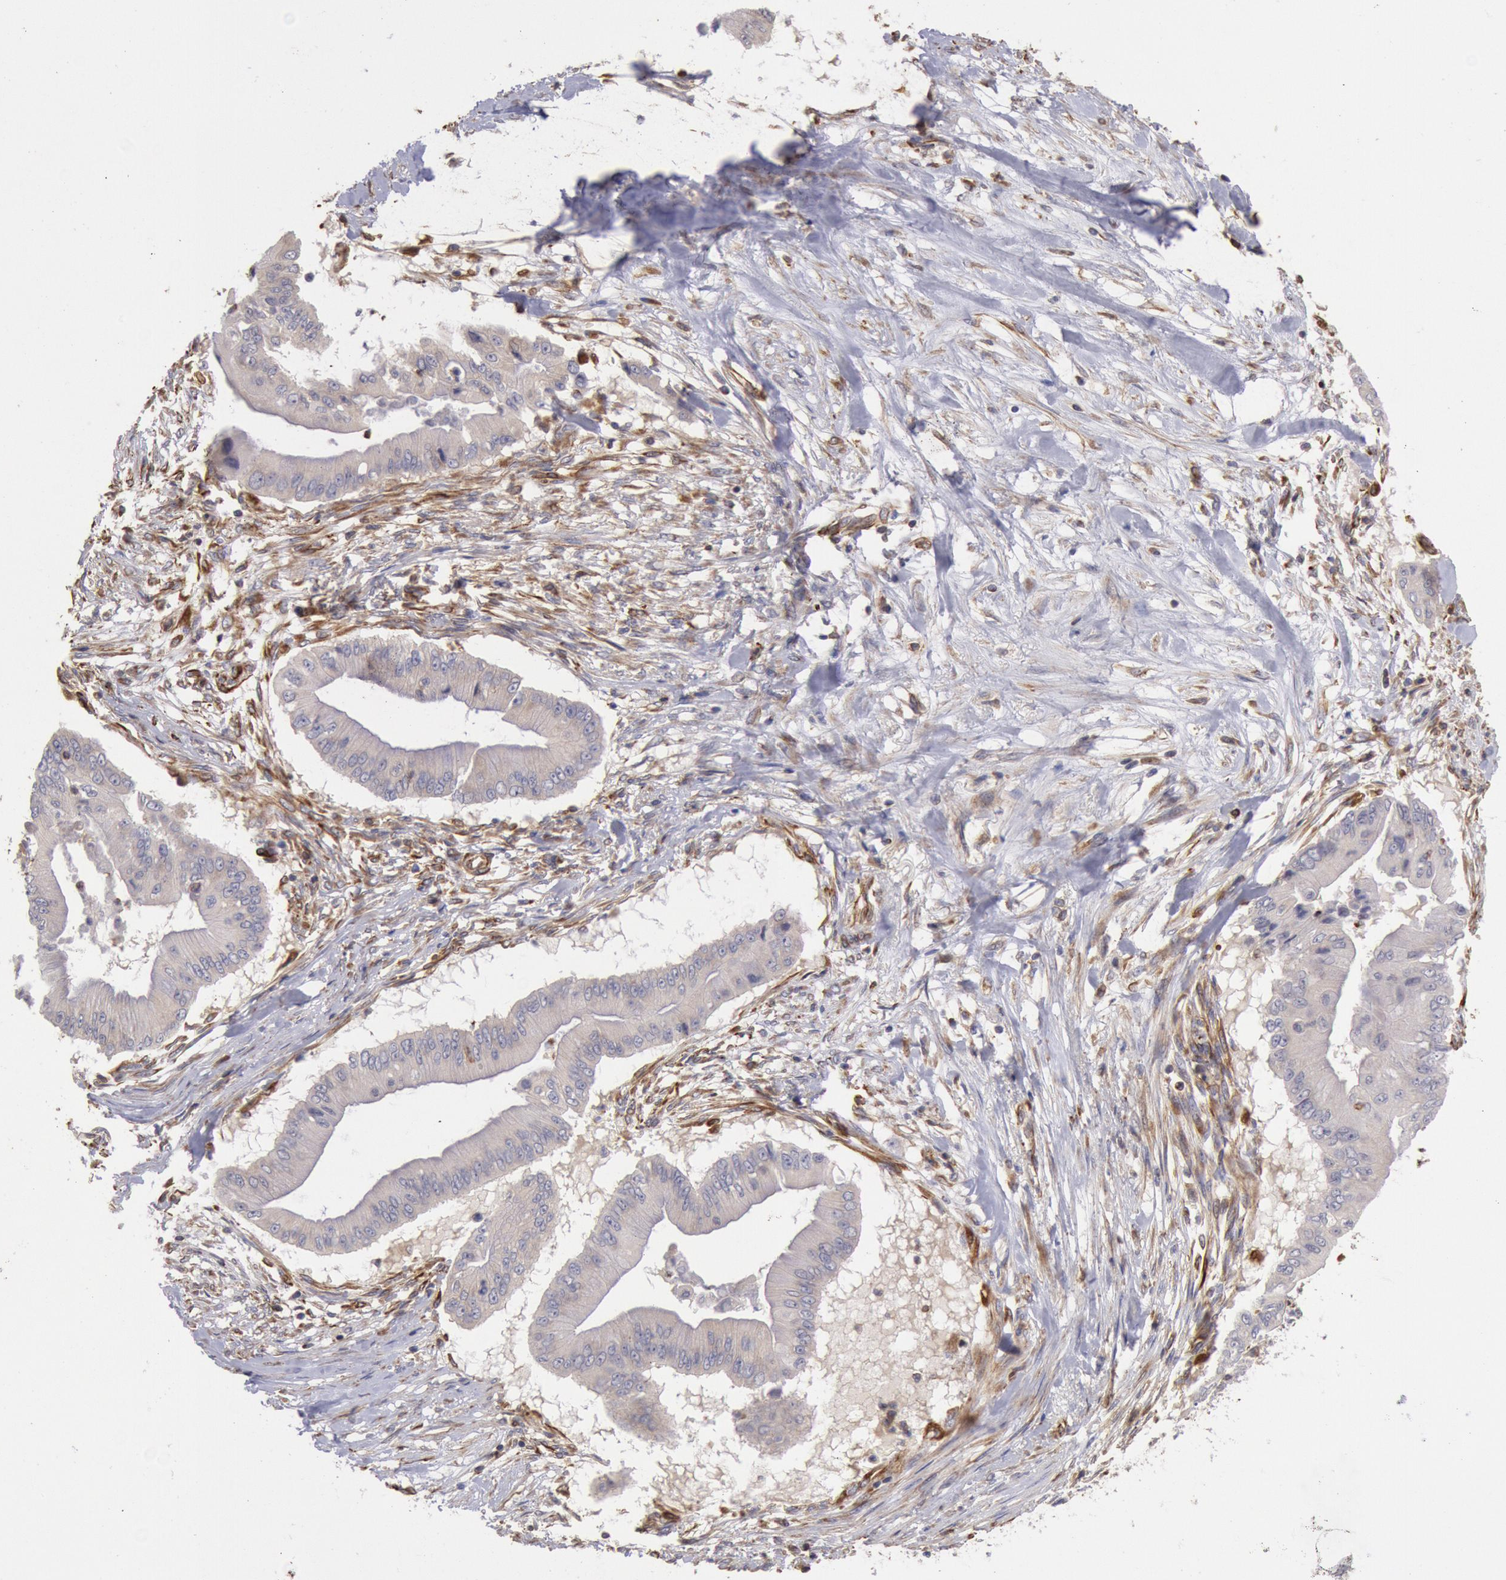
{"staining": {"intensity": "weak", "quantity": ">75%", "location": "cytoplasmic/membranous"}, "tissue": "pancreatic cancer", "cell_type": "Tumor cells", "image_type": "cancer", "snomed": [{"axis": "morphology", "description": "Adenocarcinoma, NOS"}, {"axis": "topography", "description": "Pancreas"}], "caption": "An IHC micrograph of neoplastic tissue is shown. Protein staining in brown shows weak cytoplasmic/membranous positivity in pancreatic adenocarcinoma within tumor cells.", "gene": "RNF139", "patient": {"sex": "male", "age": 62}}